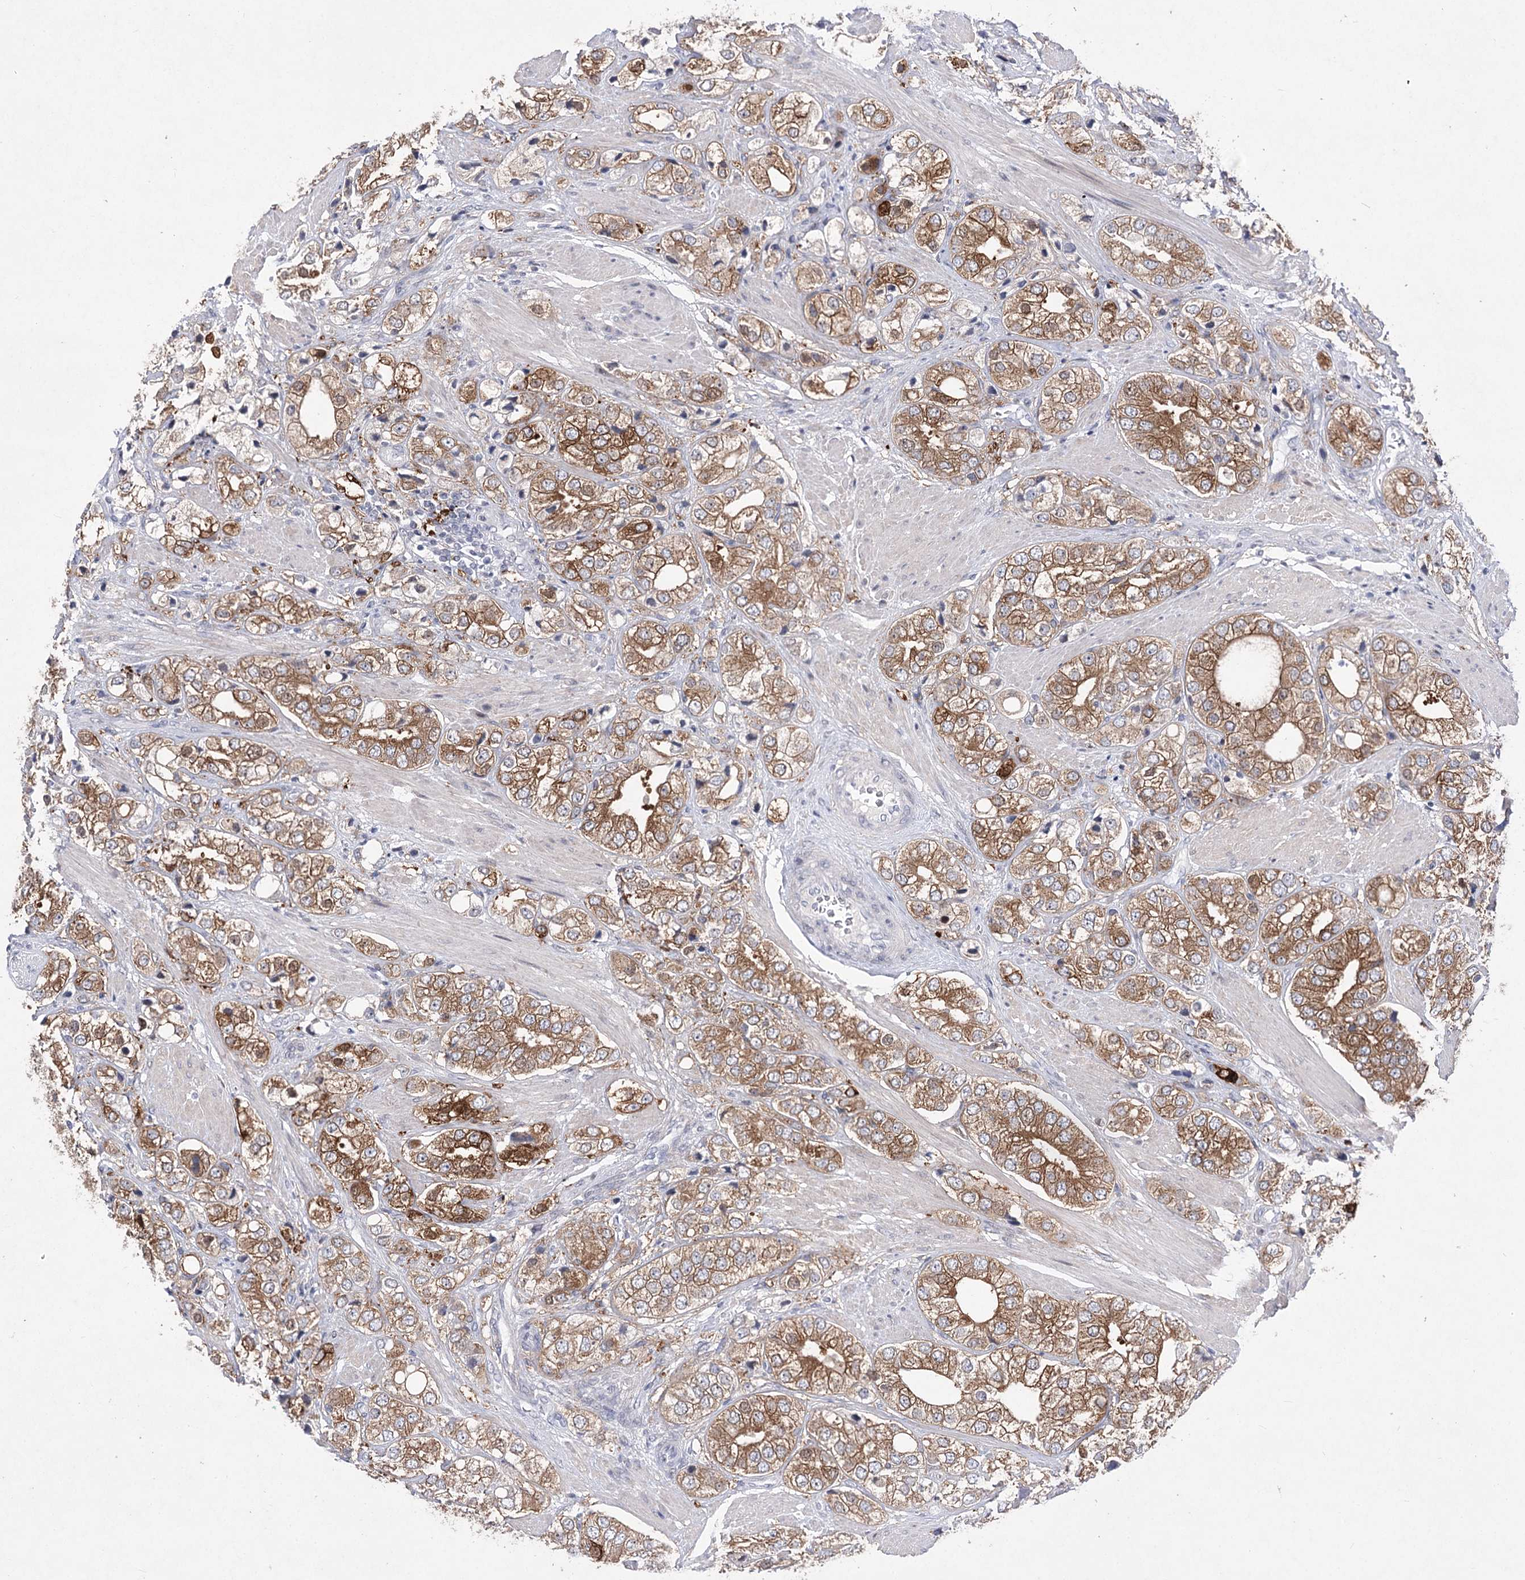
{"staining": {"intensity": "moderate", "quantity": ">75%", "location": "cytoplasmic/membranous"}, "tissue": "prostate cancer", "cell_type": "Tumor cells", "image_type": "cancer", "snomed": [{"axis": "morphology", "description": "Adenocarcinoma, High grade"}, {"axis": "topography", "description": "Prostate"}], "caption": "Immunohistochemical staining of prostate cancer (adenocarcinoma (high-grade)) demonstrates moderate cytoplasmic/membranous protein expression in about >75% of tumor cells.", "gene": "UGDH", "patient": {"sex": "male", "age": 50}}